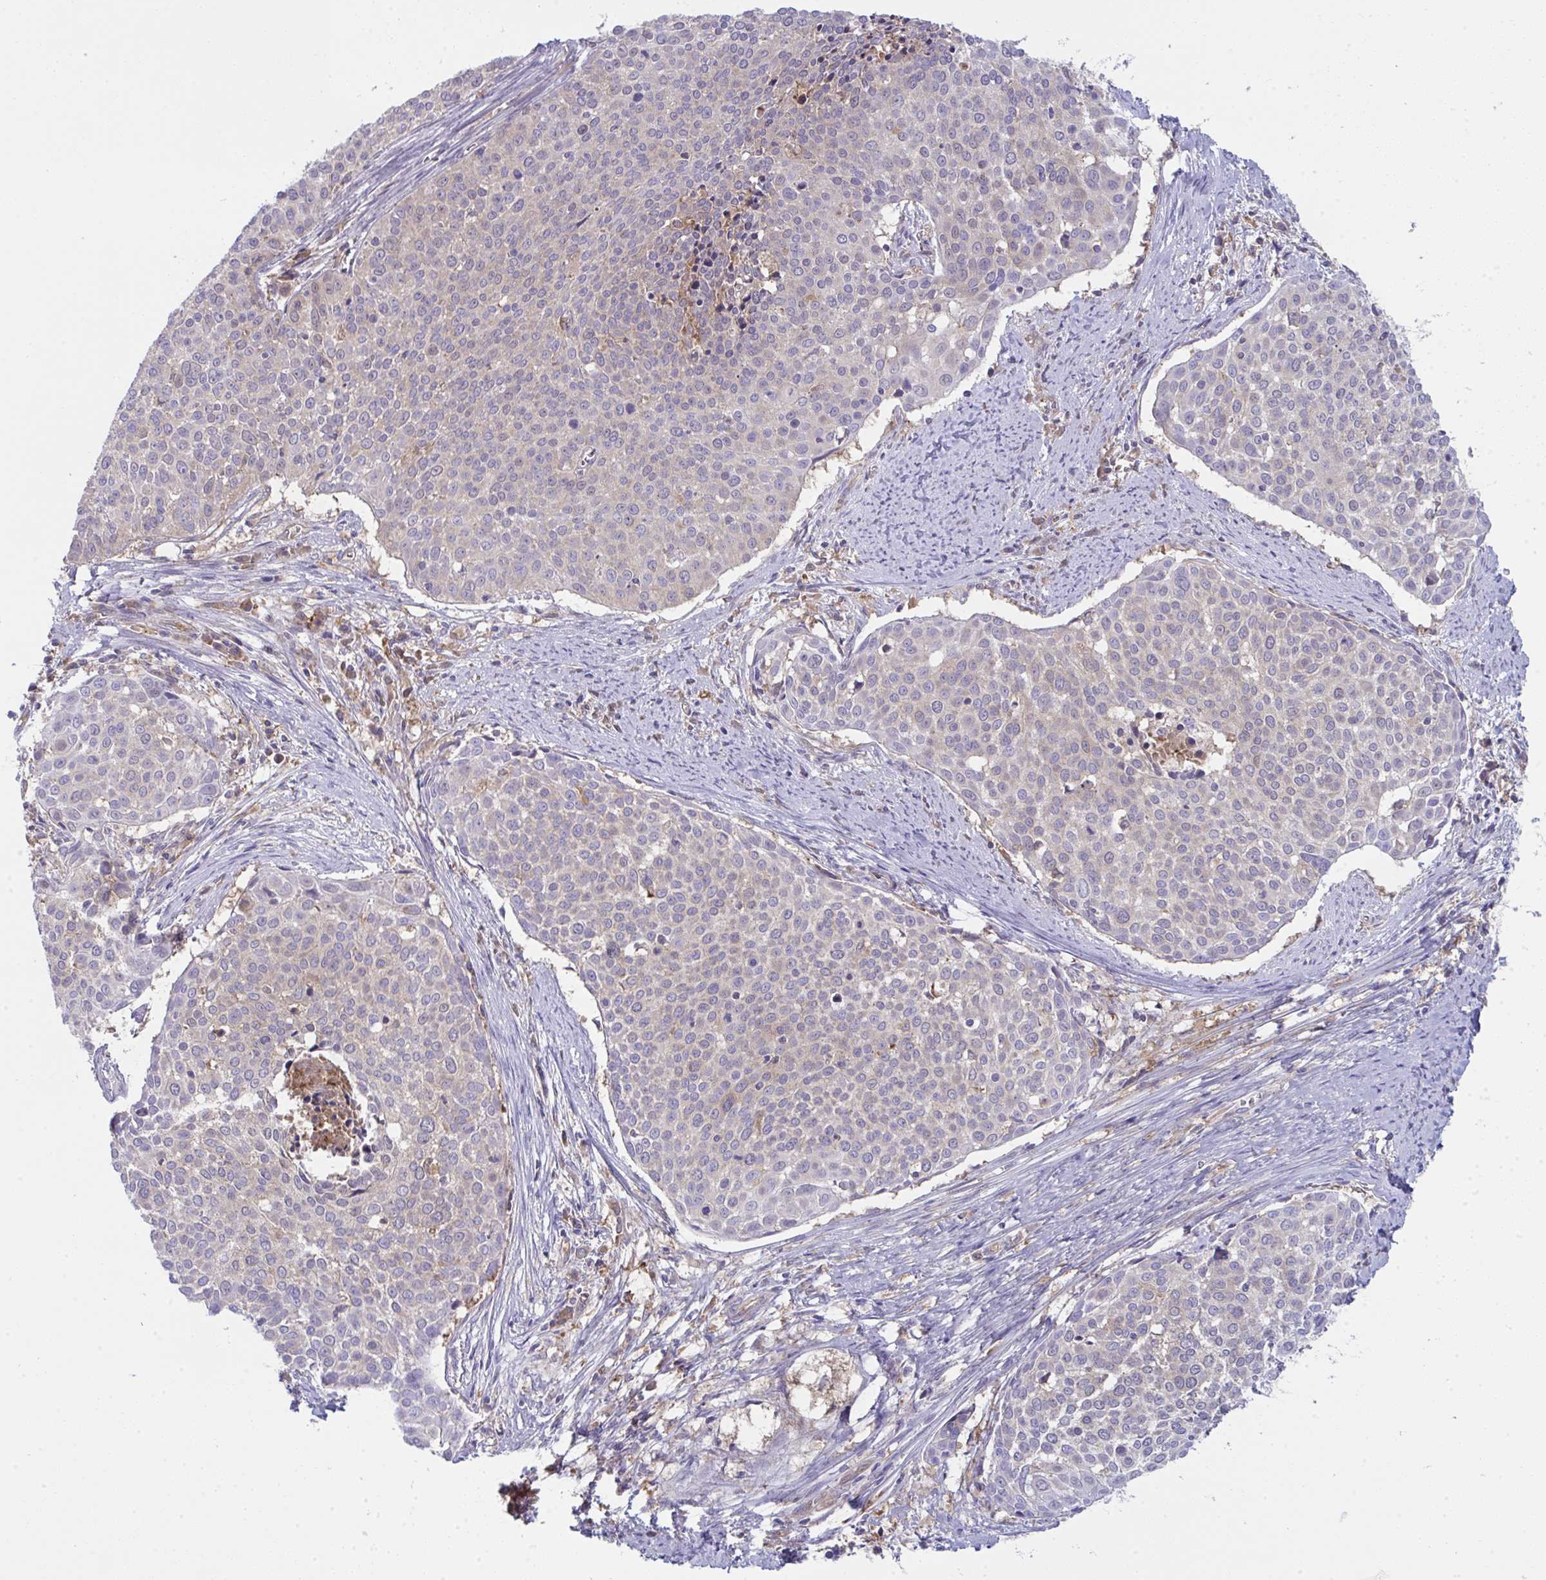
{"staining": {"intensity": "weak", "quantity": "<25%", "location": "cytoplasmic/membranous"}, "tissue": "cervical cancer", "cell_type": "Tumor cells", "image_type": "cancer", "snomed": [{"axis": "morphology", "description": "Squamous cell carcinoma, NOS"}, {"axis": "topography", "description": "Cervix"}], "caption": "Immunohistochemistry (IHC) photomicrograph of human cervical cancer (squamous cell carcinoma) stained for a protein (brown), which exhibits no staining in tumor cells.", "gene": "ALDH16A1", "patient": {"sex": "female", "age": 39}}